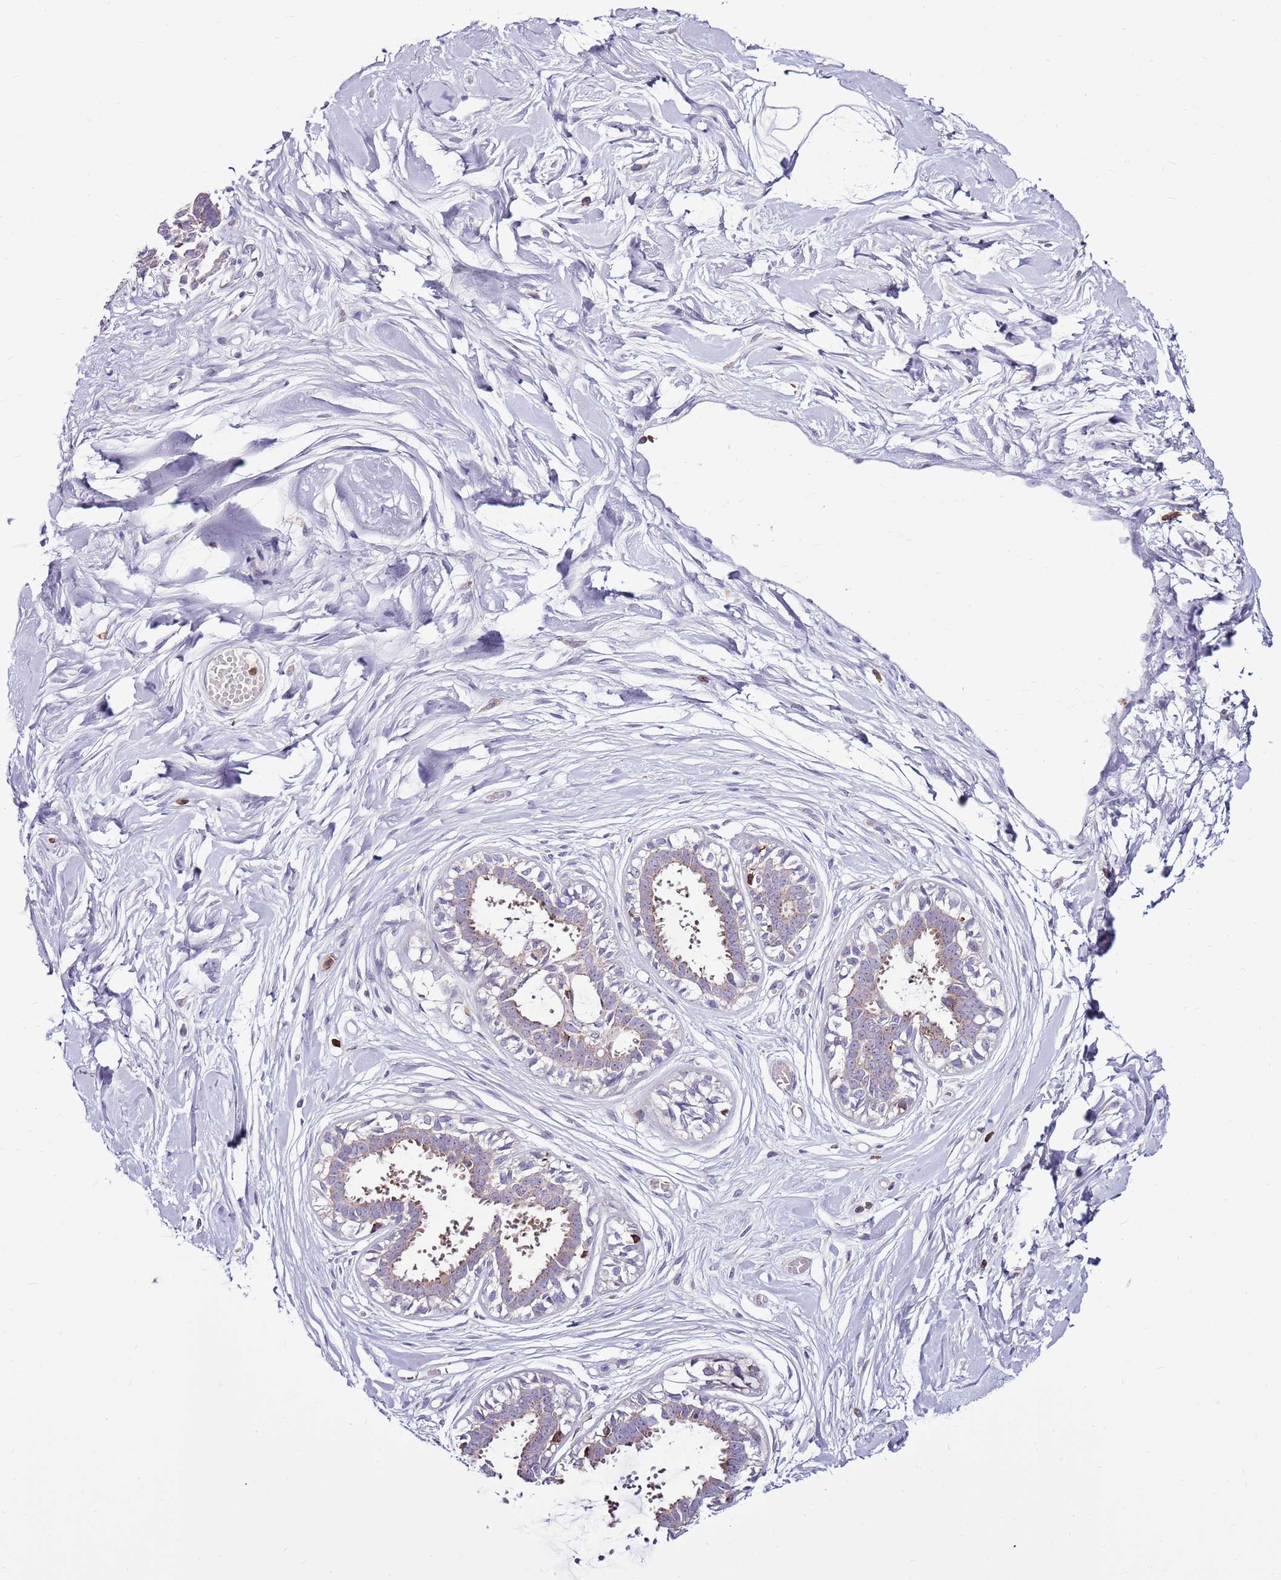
{"staining": {"intensity": "negative", "quantity": "none", "location": "none"}, "tissue": "breast", "cell_type": "Adipocytes", "image_type": "normal", "snomed": [{"axis": "morphology", "description": "Normal tissue, NOS"}, {"axis": "topography", "description": "Breast"}], "caption": "Immunohistochemical staining of normal breast exhibits no significant expression in adipocytes.", "gene": "ZSWIM1", "patient": {"sex": "female", "age": 45}}